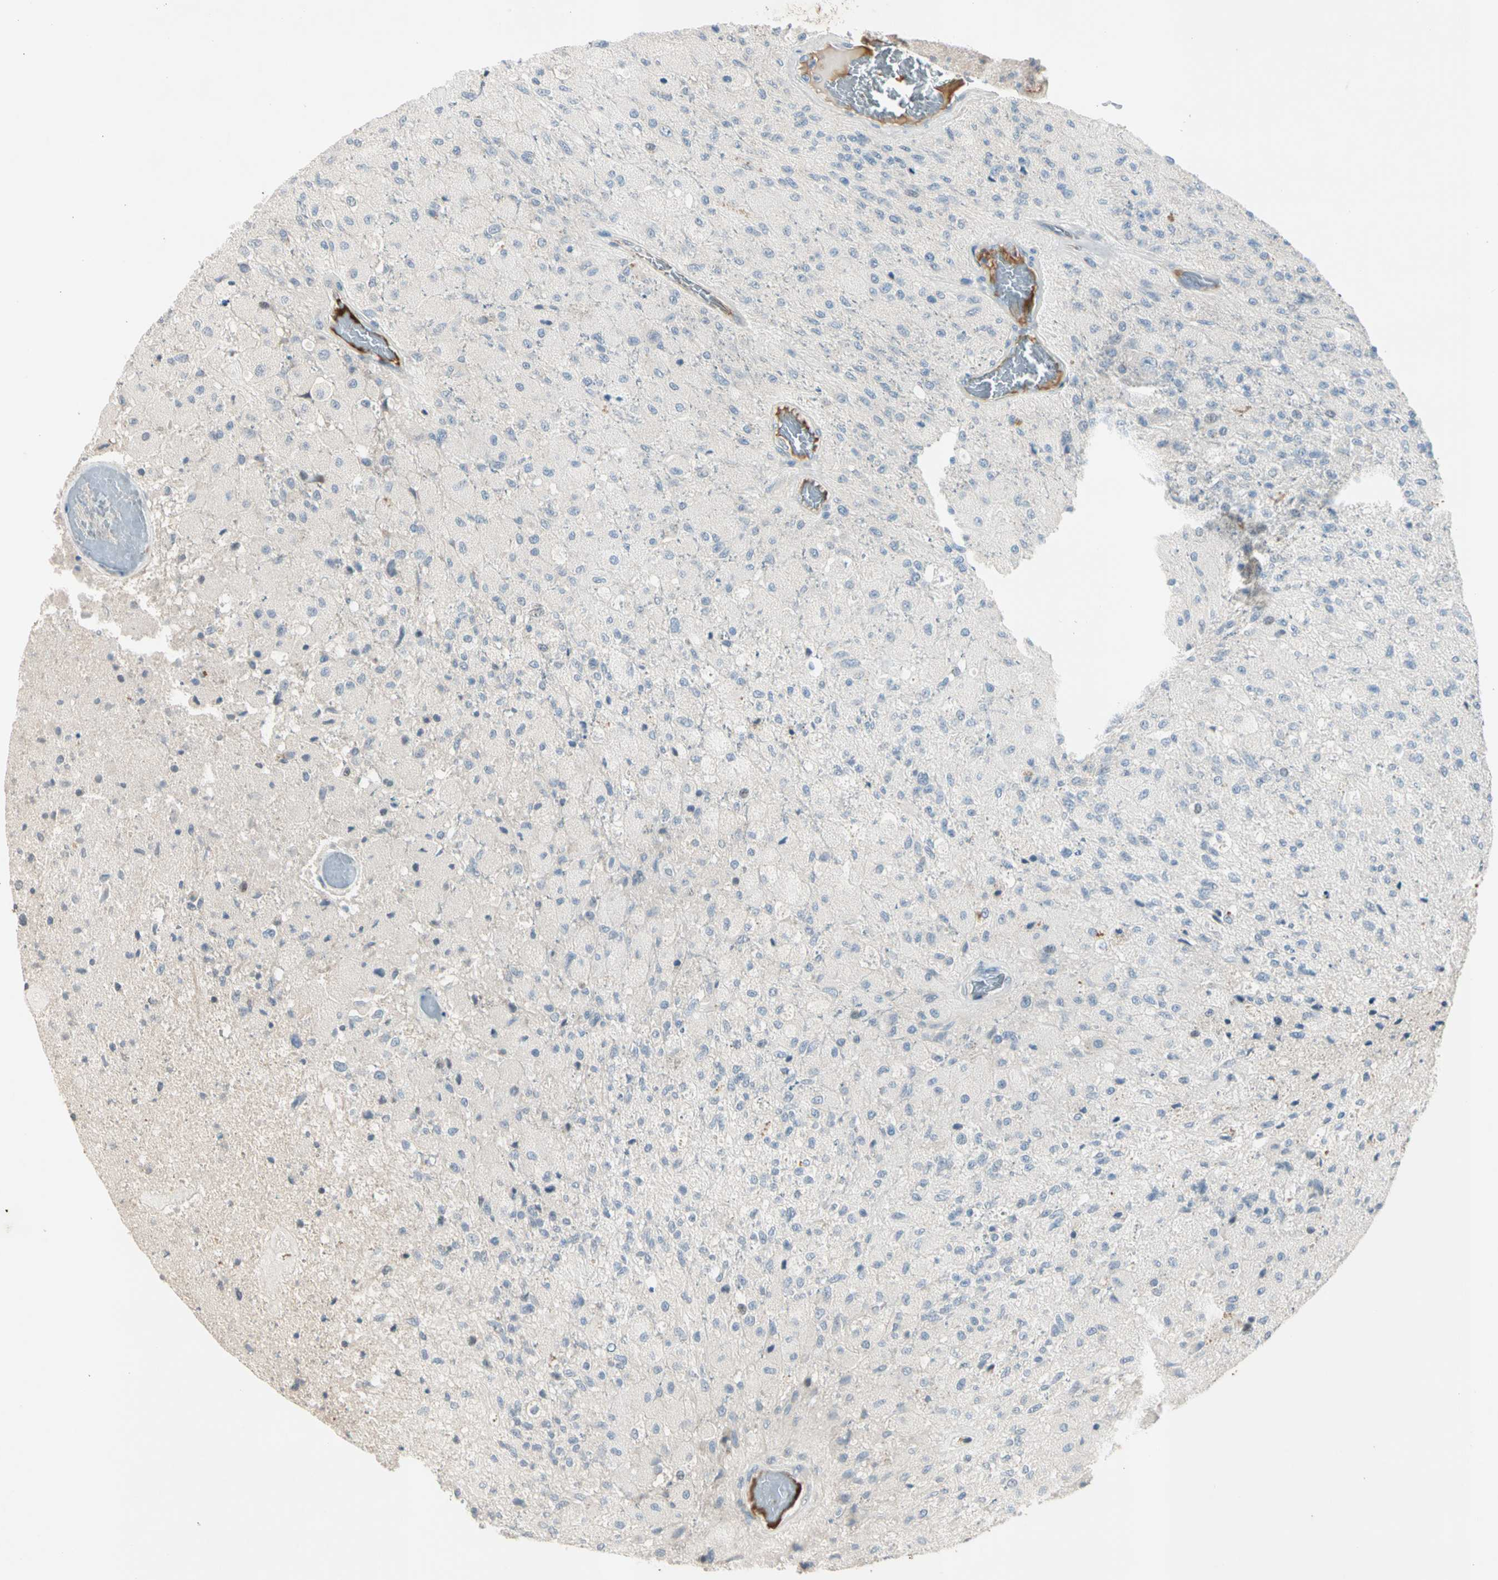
{"staining": {"intensity": "negative", "quantity": "none", "location": "none"}, "tissue": "glioma", "cell_type": "Tumor cells", "image_type": "cancer", "snomed": [{"axis": "morphology", "description": "Normal tissue, NOS"}, {"axis": "morphology", "description": "Glioma, malignant, High grade"}, {"axis": "topography", "description": "Cerebral cortex"}], "caption": "High-grade glioma (malignant) stained for a protein using IHC displays no expression tumor cells.", "gene": "SERPIND1", "patient": {"sex": "male", "age": 77}}